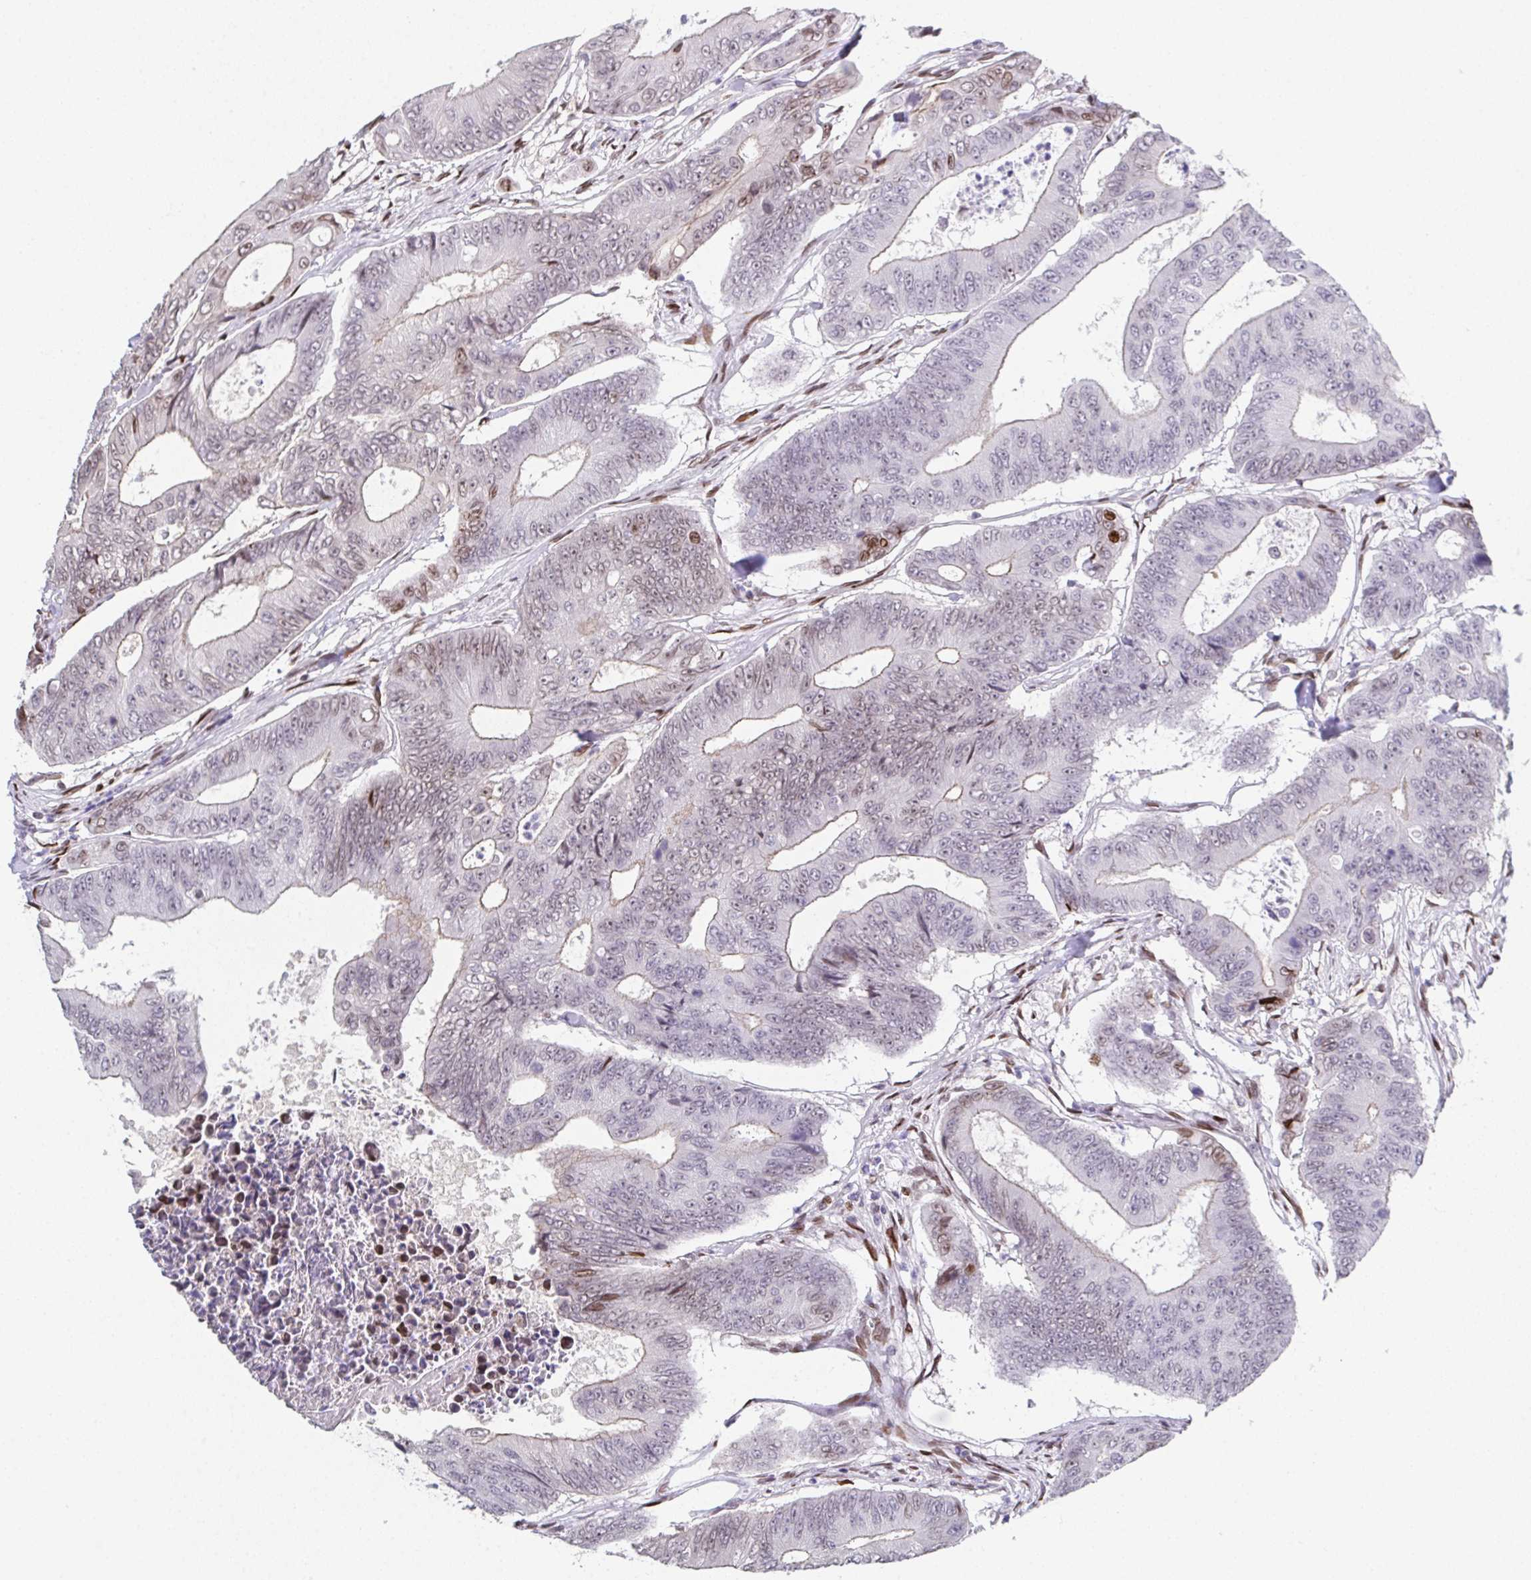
{"staining": {"intensity": "weak", "quantity": "<25%", "location": "nuclear"}, "tissue": "colorectal cancer", "cell_type": "Tumor cells", "image_type": "cancer", "snomed": [{"axis": "morphology", "description": "Adenocarcinoma, NOS"}, {"axis": "topography", "description": "Colon"}], "caption": "Tumor cells are negative for brown protein staining in colorectal cancer (adenocarcinoma). (DAB immunohistochemistry (IHC) visualized using brightfield microscopy, high magnification).", "gene": "RB1", "patient": {"sex": "female", "age": 48}}